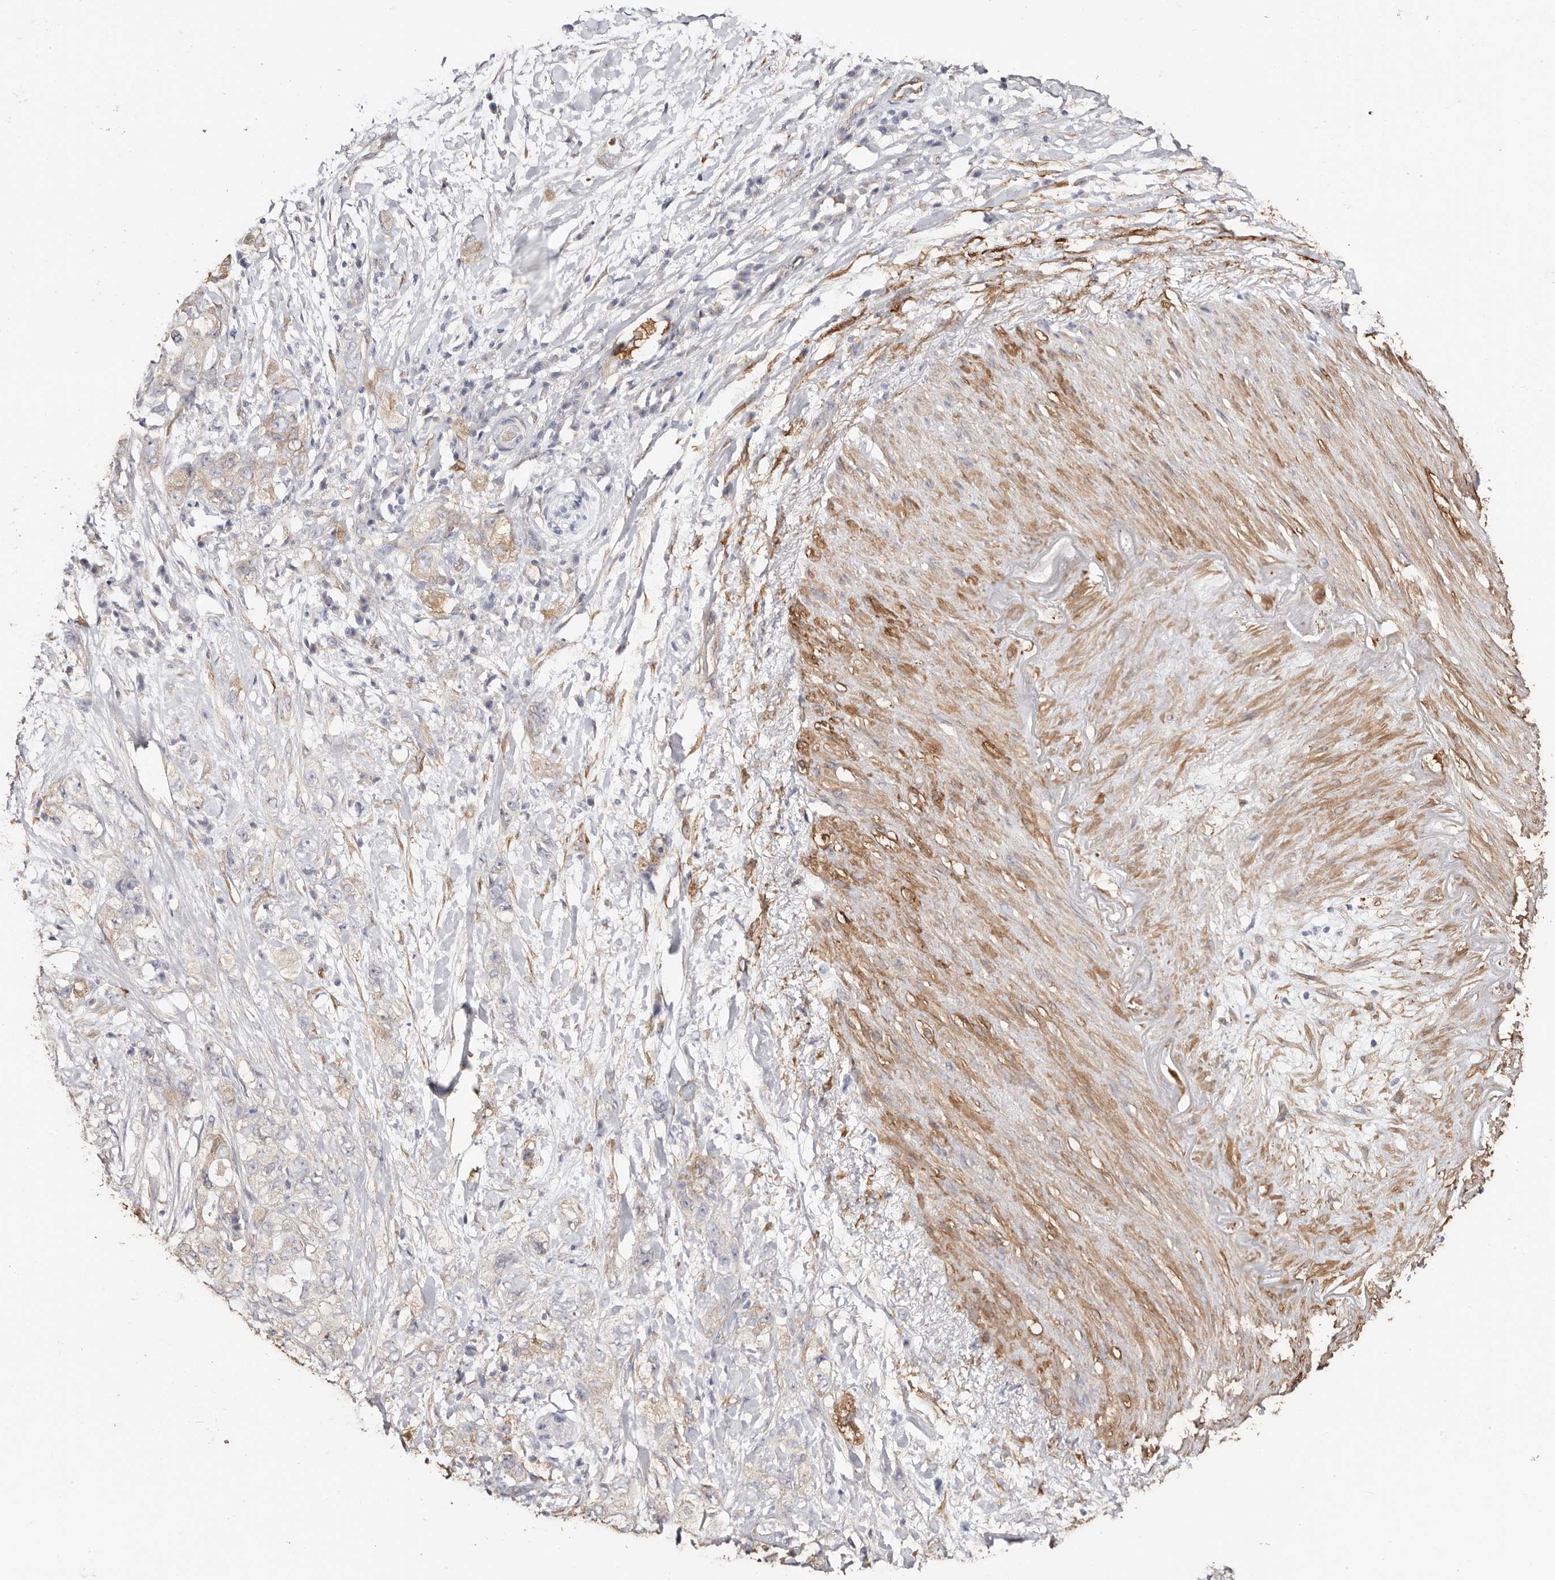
{"staining": {"intensity": "weak", "quantity": "<25%", "location": "cytoplasmic/membranous"}, "tissue": "pancreatic cancer", "cell_type": "Tumor cells", "image_type": "cancer", "snomed": [{"axis": "morphology", "description": "Adenocarcinoma, NOS"}, {"axis": "topography", "description": "Pancreas"}], "caption": "The IHC micrograph has no significant positivity in tumor cells of pancreatic adenocarcinoma tissue.", "gene": "TGM2", "patient": {"sex": "female", "age": 73}}